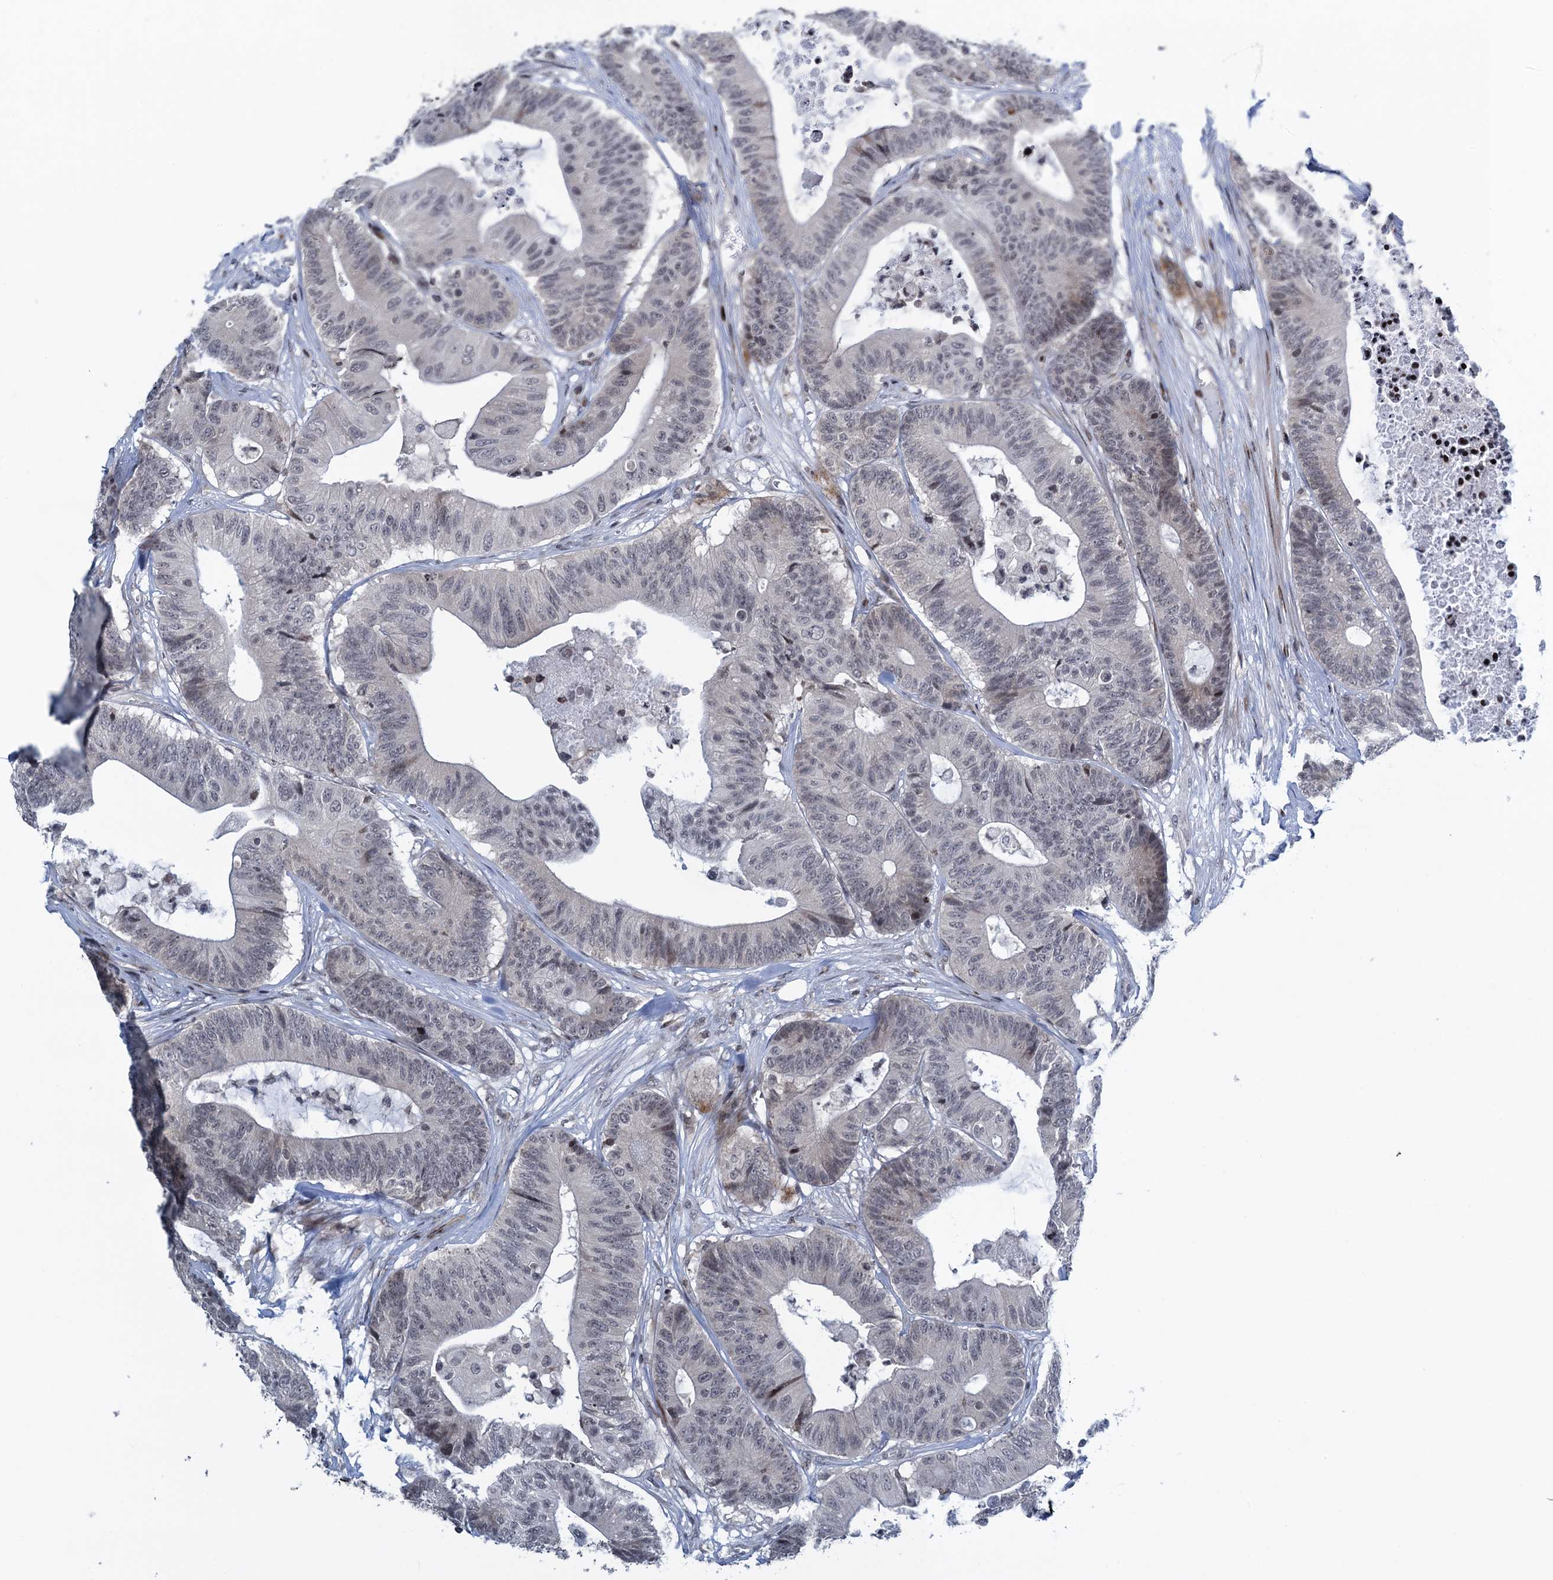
{"staining": {"intensity": "negative", "quantity": "none", "location": "none"}, "tissue": "colorectal cancer", "cell_type": "Tumor cells", "image_type": "cancer", "snomed": [{"axis": "morphology", "description": "Adenocarcinoma, NOS"}, {"axis": "topography", "description": "Colon"}], "caption": "Immunohistochemistry (IHC) histopathology image of human colorectal cancer stained for a protein (brown), which reveals no staining in tumor cells.", "gene": "FYB1", "patient": {"sex": "female", "age": 84}}